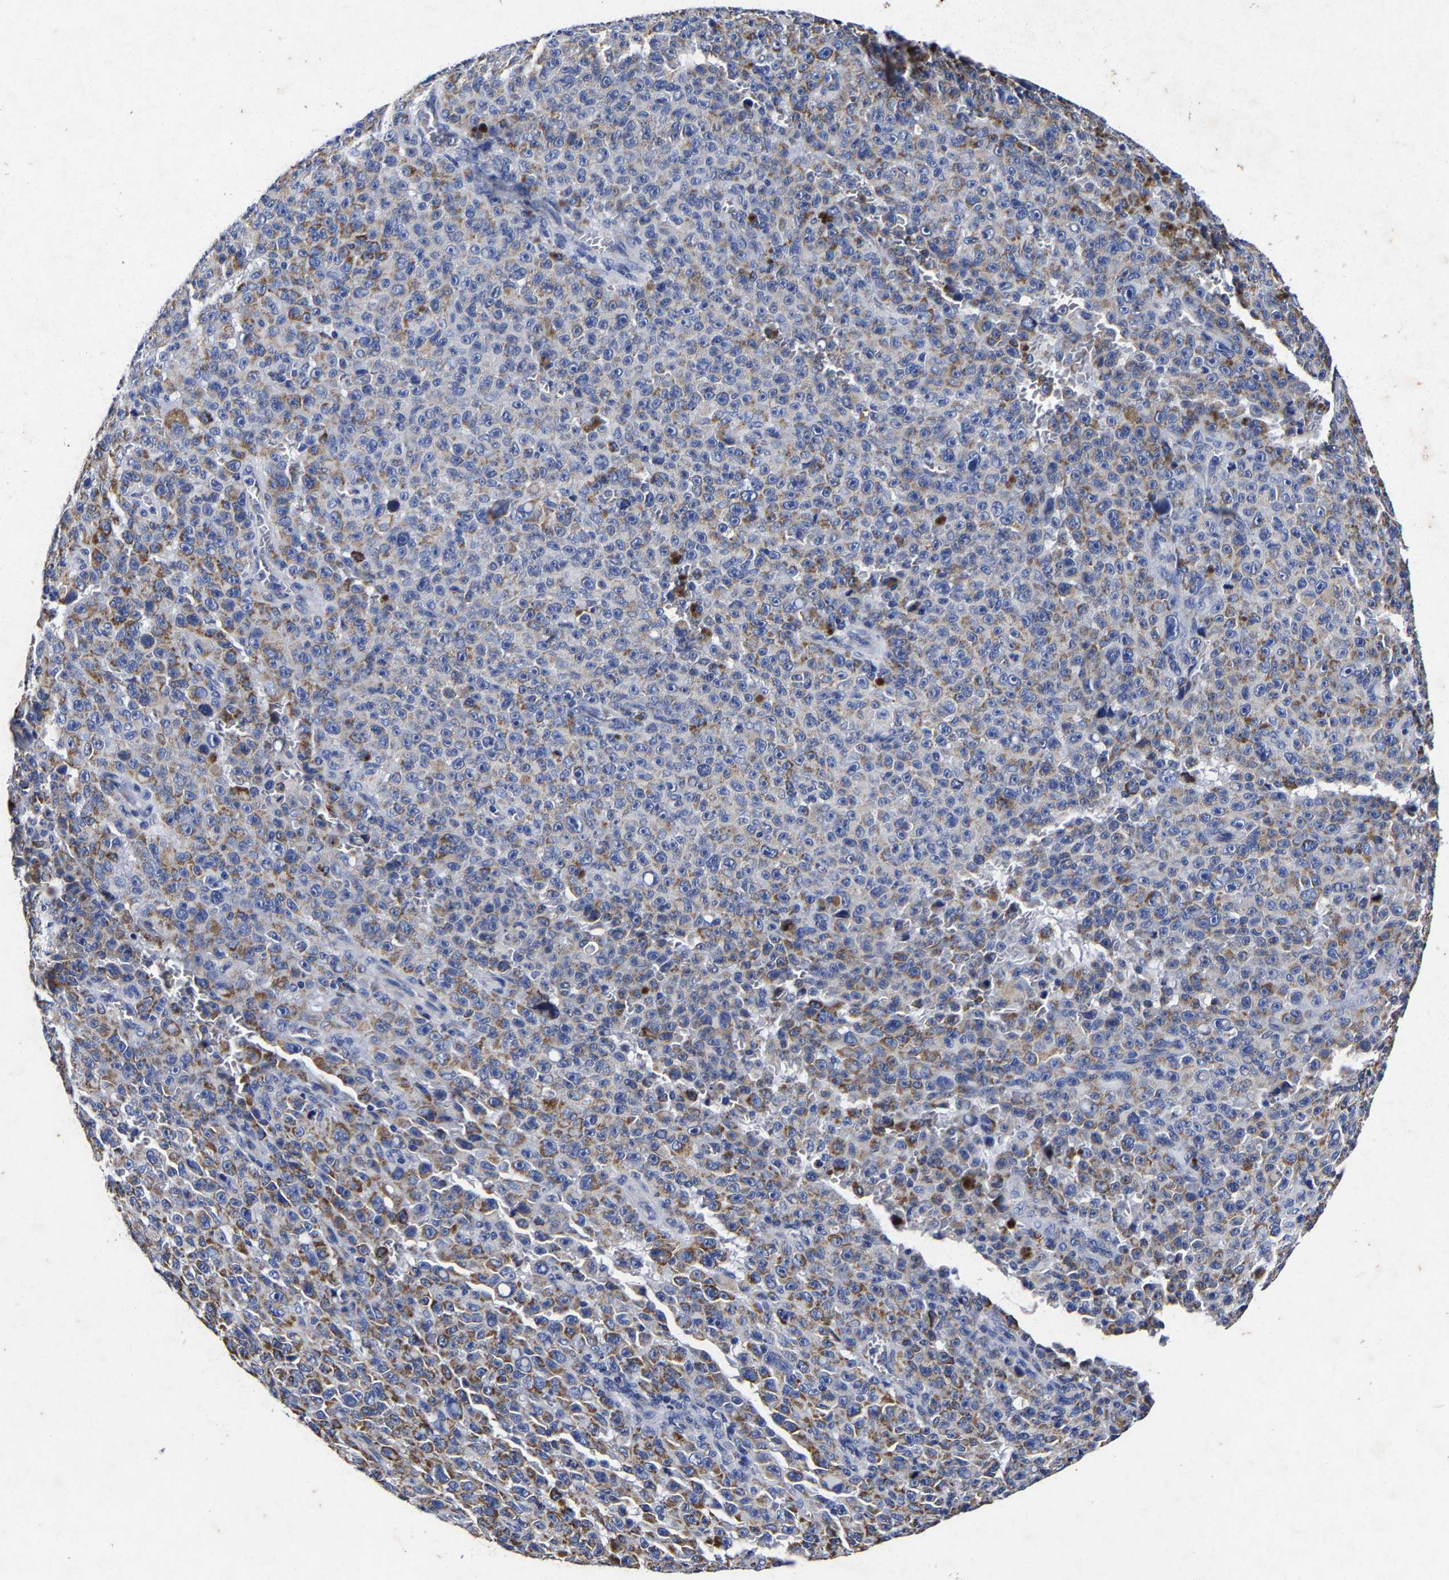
{"staining": {"intensity": "weak", "quantity": "25%-75%", "location": "cytoplasmic/membranous"}, "tissue": "melanoma", "cell_type": "Tumor cells", "image_type": "cancer", "snomed": [{"axis": "morphology", "description": "Malignant melanoma, NOS"}, {"axis": "topography", "description": "Skin"}], "caption": "Melanoma was stained to show a protein in brown. There is low levels of weak cytoplasmic/membranous expression in about 25%-75% of tumor cells.", "gene": "AASS", "patient": {"sex": "female", "age": 82}}